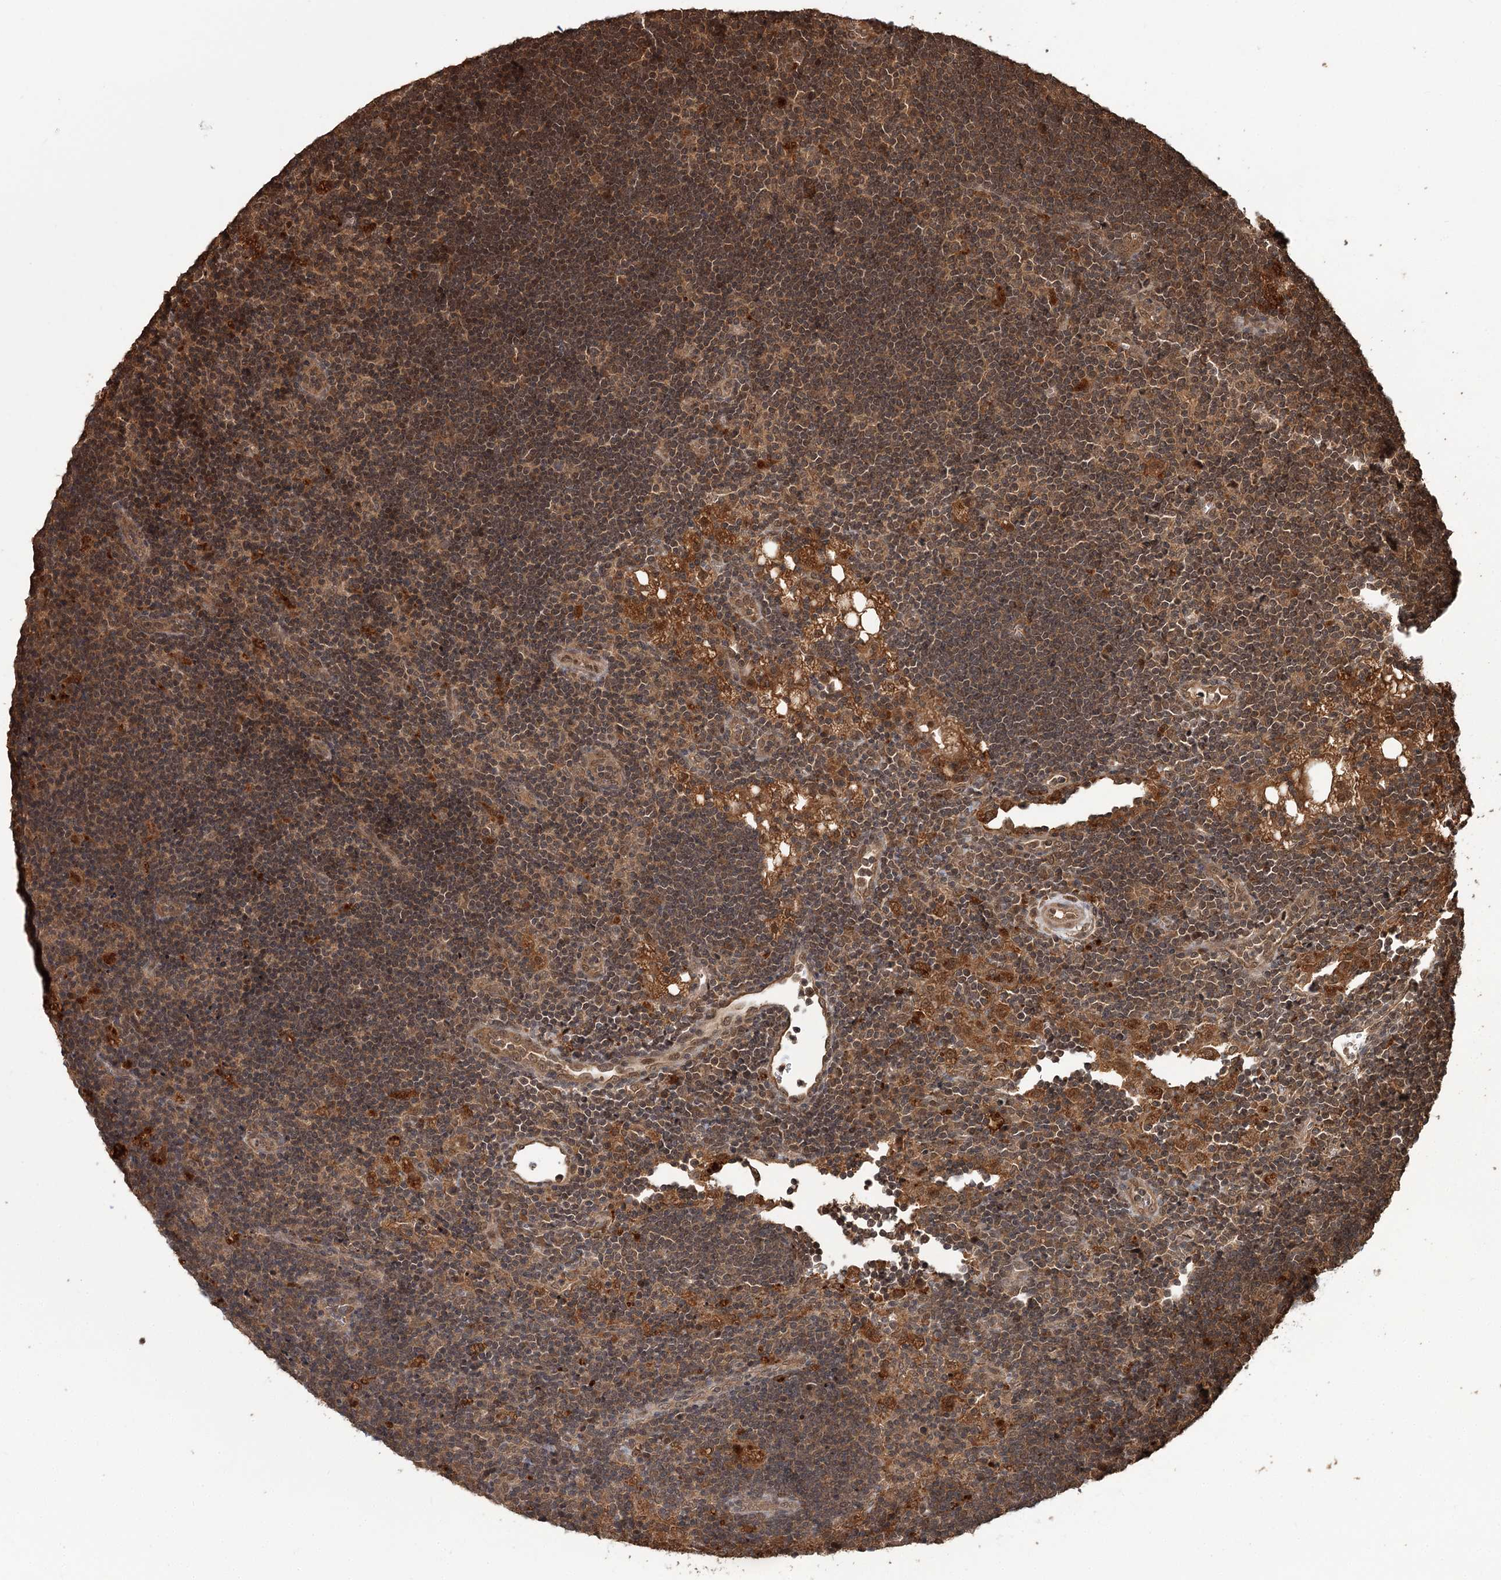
{"staining": {"intensity": "weak", "quantity": "25%-75%", "location": "cytoplasmic/membranous,nuclear"}, "tissue": "lymph node", "cell_type": "Germinal center cells", "image_type": "normal", "snomed": [{"axis": "morphology", "description": "Normal tissue, NOS"}, {"axis": "topography", "description": "Lymph node"}], "caption": "Germinal center cells demonstrate weak cytoplasmic/membranous,nuclear positivity in about 25%-75% of cells in normal lymph node. The staining was performed using DAB to visualize the protein expression in brown, while the nuclei were stained in blue with hematoxylin (Magnification: 20x).", "gene": "N6AMT1", "patient": {"sex": "male", "age": 24}}